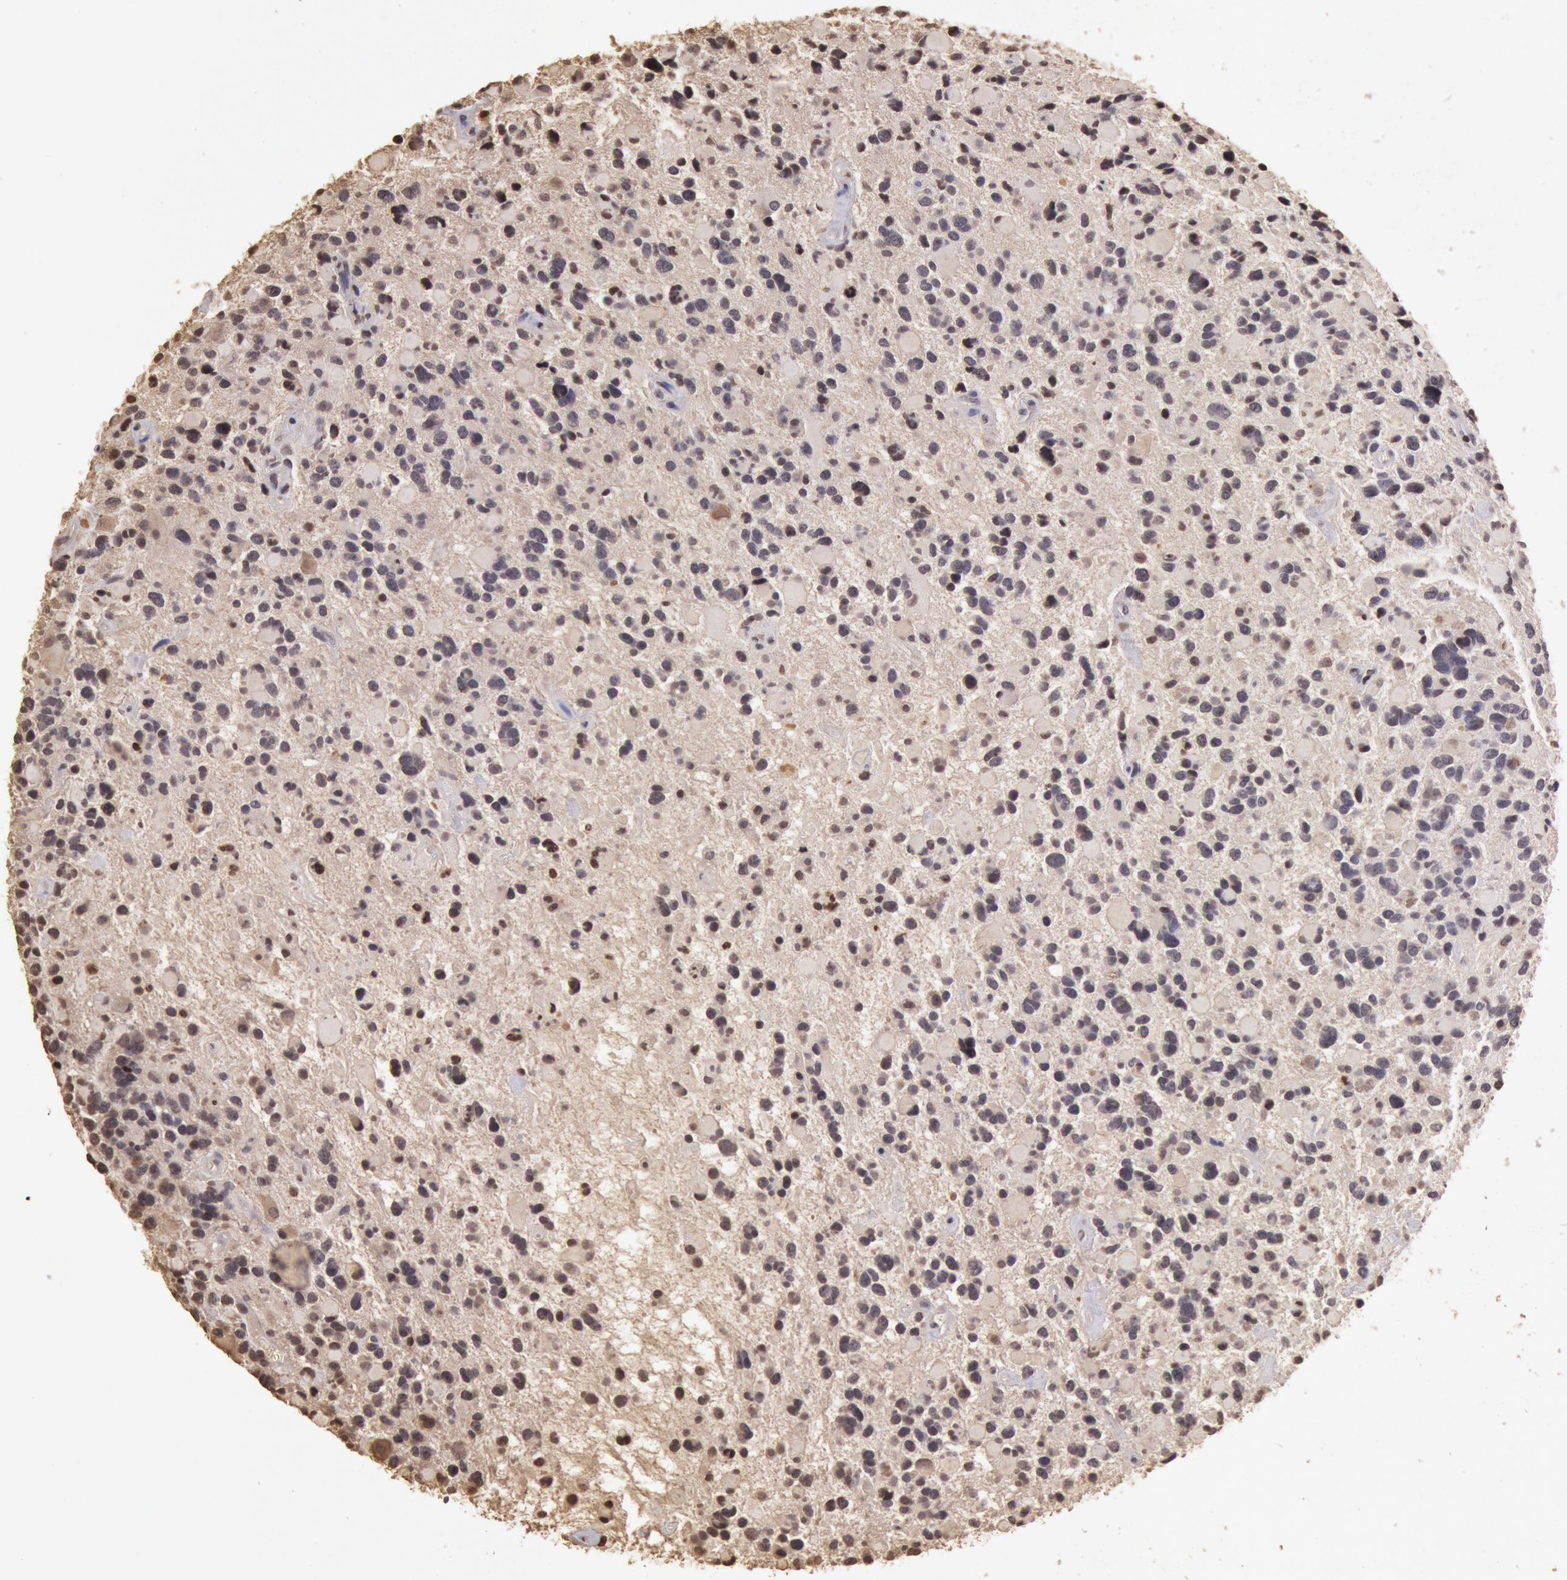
{"staining": {"intensity": "negative", "quantity": "none", "location": "none"}, "tissue": "glioma", "cell_type": "Tumor cells", "image_type": "cancer", "snomed": [{"axis": "morphology", "description": "Glioma, malignant, High grade"}, {"axis": "topography", "description": "Brain"}], "caption": "Image shows no significant protein expression in tumor cells of malignant glioma (high-grade). (DAB (3,3'-diaminobenzidine) immunohistochemistry with hematoxylin counter stain).", "gene": "SOD1", "patient": {"sex": "female", "age": 37}}